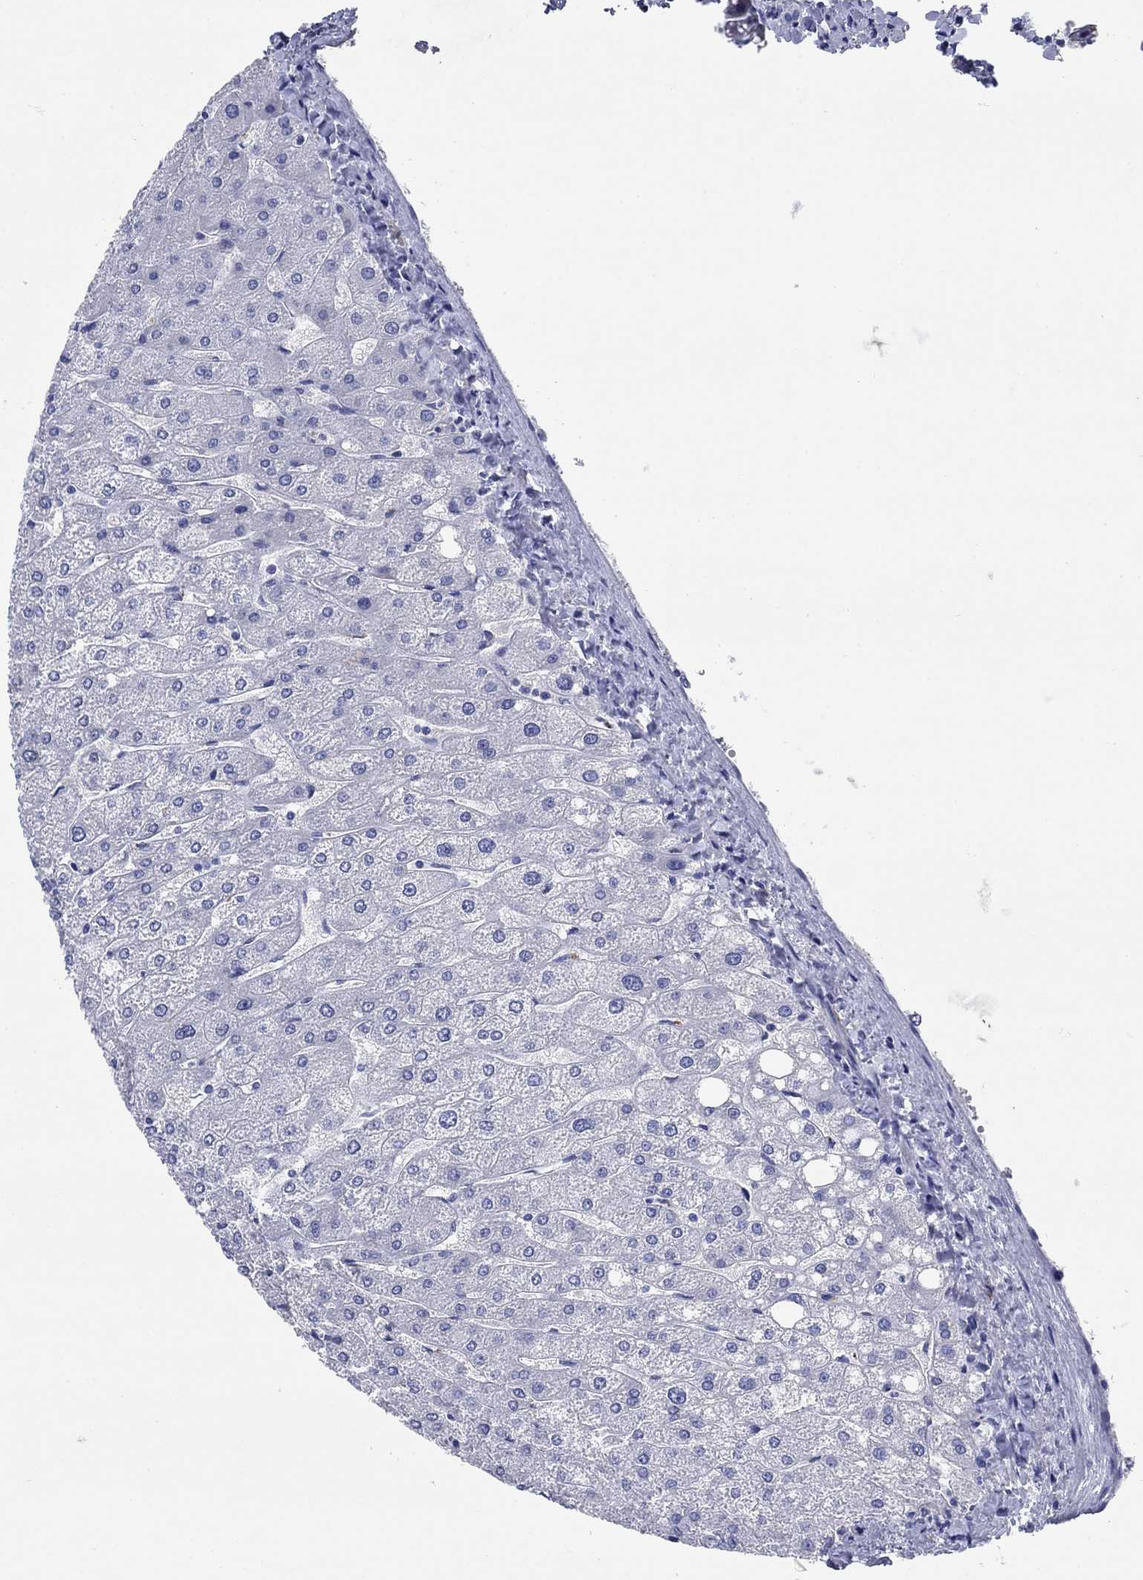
{"staining": {"intensity": "negative", "quantity": "none", "location": "none"}, "tissue": "liver", "cell_type": "Cholangiocytes", "image_type": "normal", "snomed": [{"axis": "morphology", "description": "Normal tissue, NOS"}, {"axis": "topography", "description": "Liver"}], "caption": "The histopathology image shows no significant positivity in cholangiocytes of liver.", "gene": "ENSG00000251537", "patient": {"sex": "male", "age": 67}}